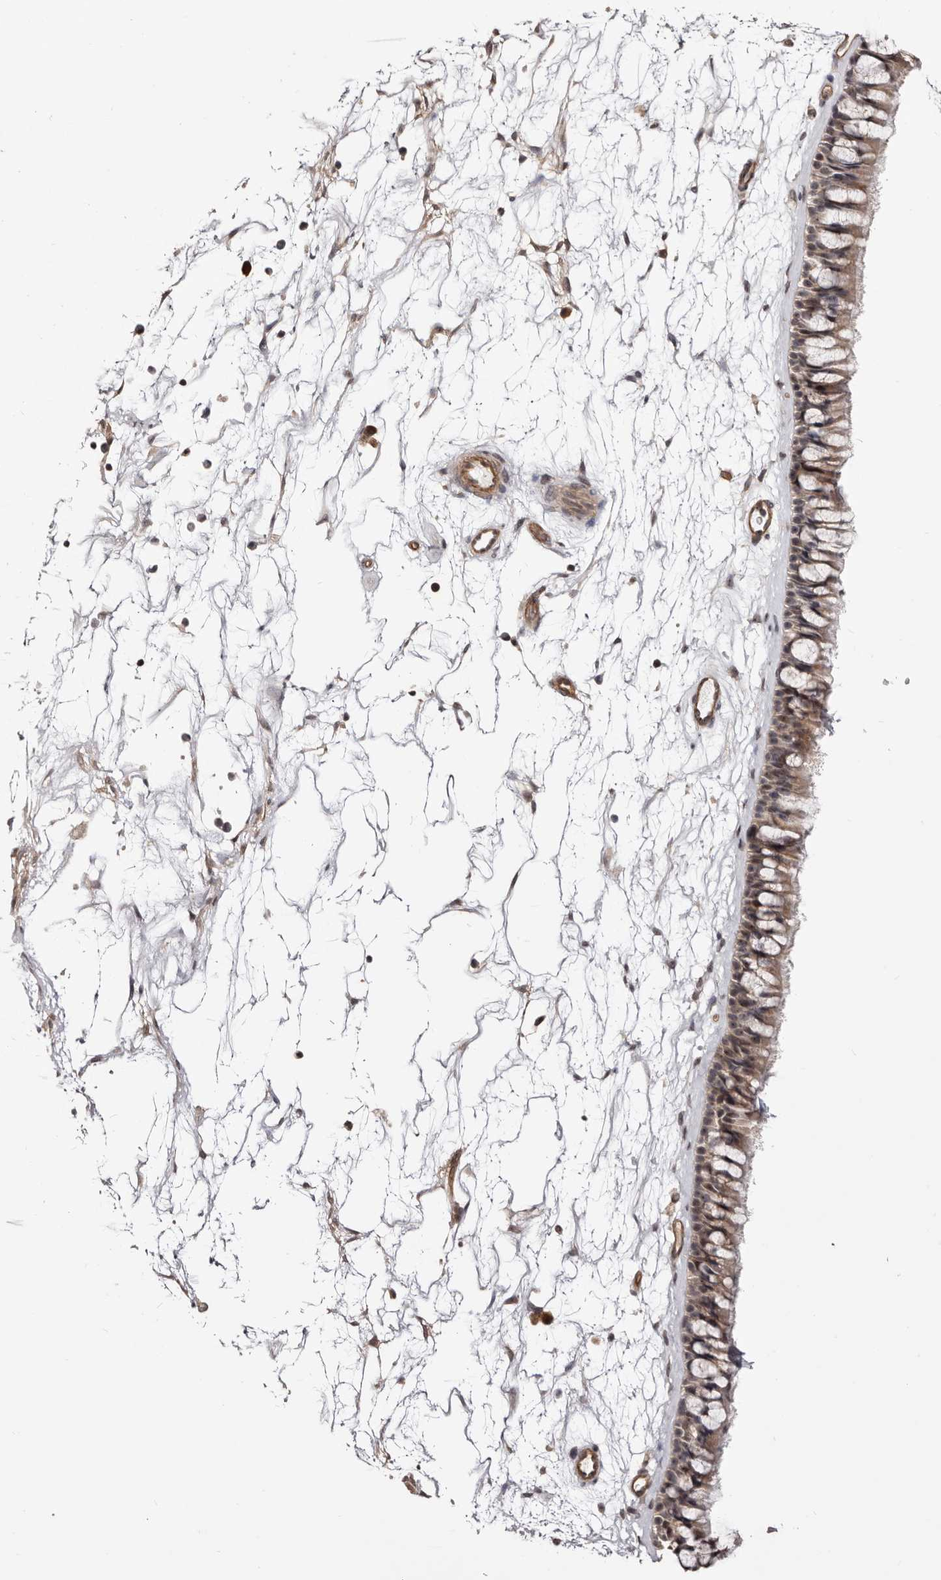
{"staining": {"intensity": "weak", "quantity": ">75%", "location": "cytoplasmic/membranous"}, "tissue": "nasopharynx", "cell_type": "Respiratory epithelial cells", "image_type": "normal", "snomed": [{"axis": "morphology", "description": "Normal tissue, NOS"}, {"axis": "topography", "description": "Nasopharynx"}], "caption": "Immunohistochemistry staining of unremarkable nasopharynx, which demonstrates low levels of weak cytoplasmic/membranous positivity in about >75% of respiratory epithelial cells indicating weak cytoplasmic/membranous protein staining. The staining was performed using DAB (3,3'-diaminobenzidine) (brown) for protein detection and nuclei were counterstained in hematoxylin (blue).", "gene": "NOL12", "patient": {"sex": "male", "age": 64}}